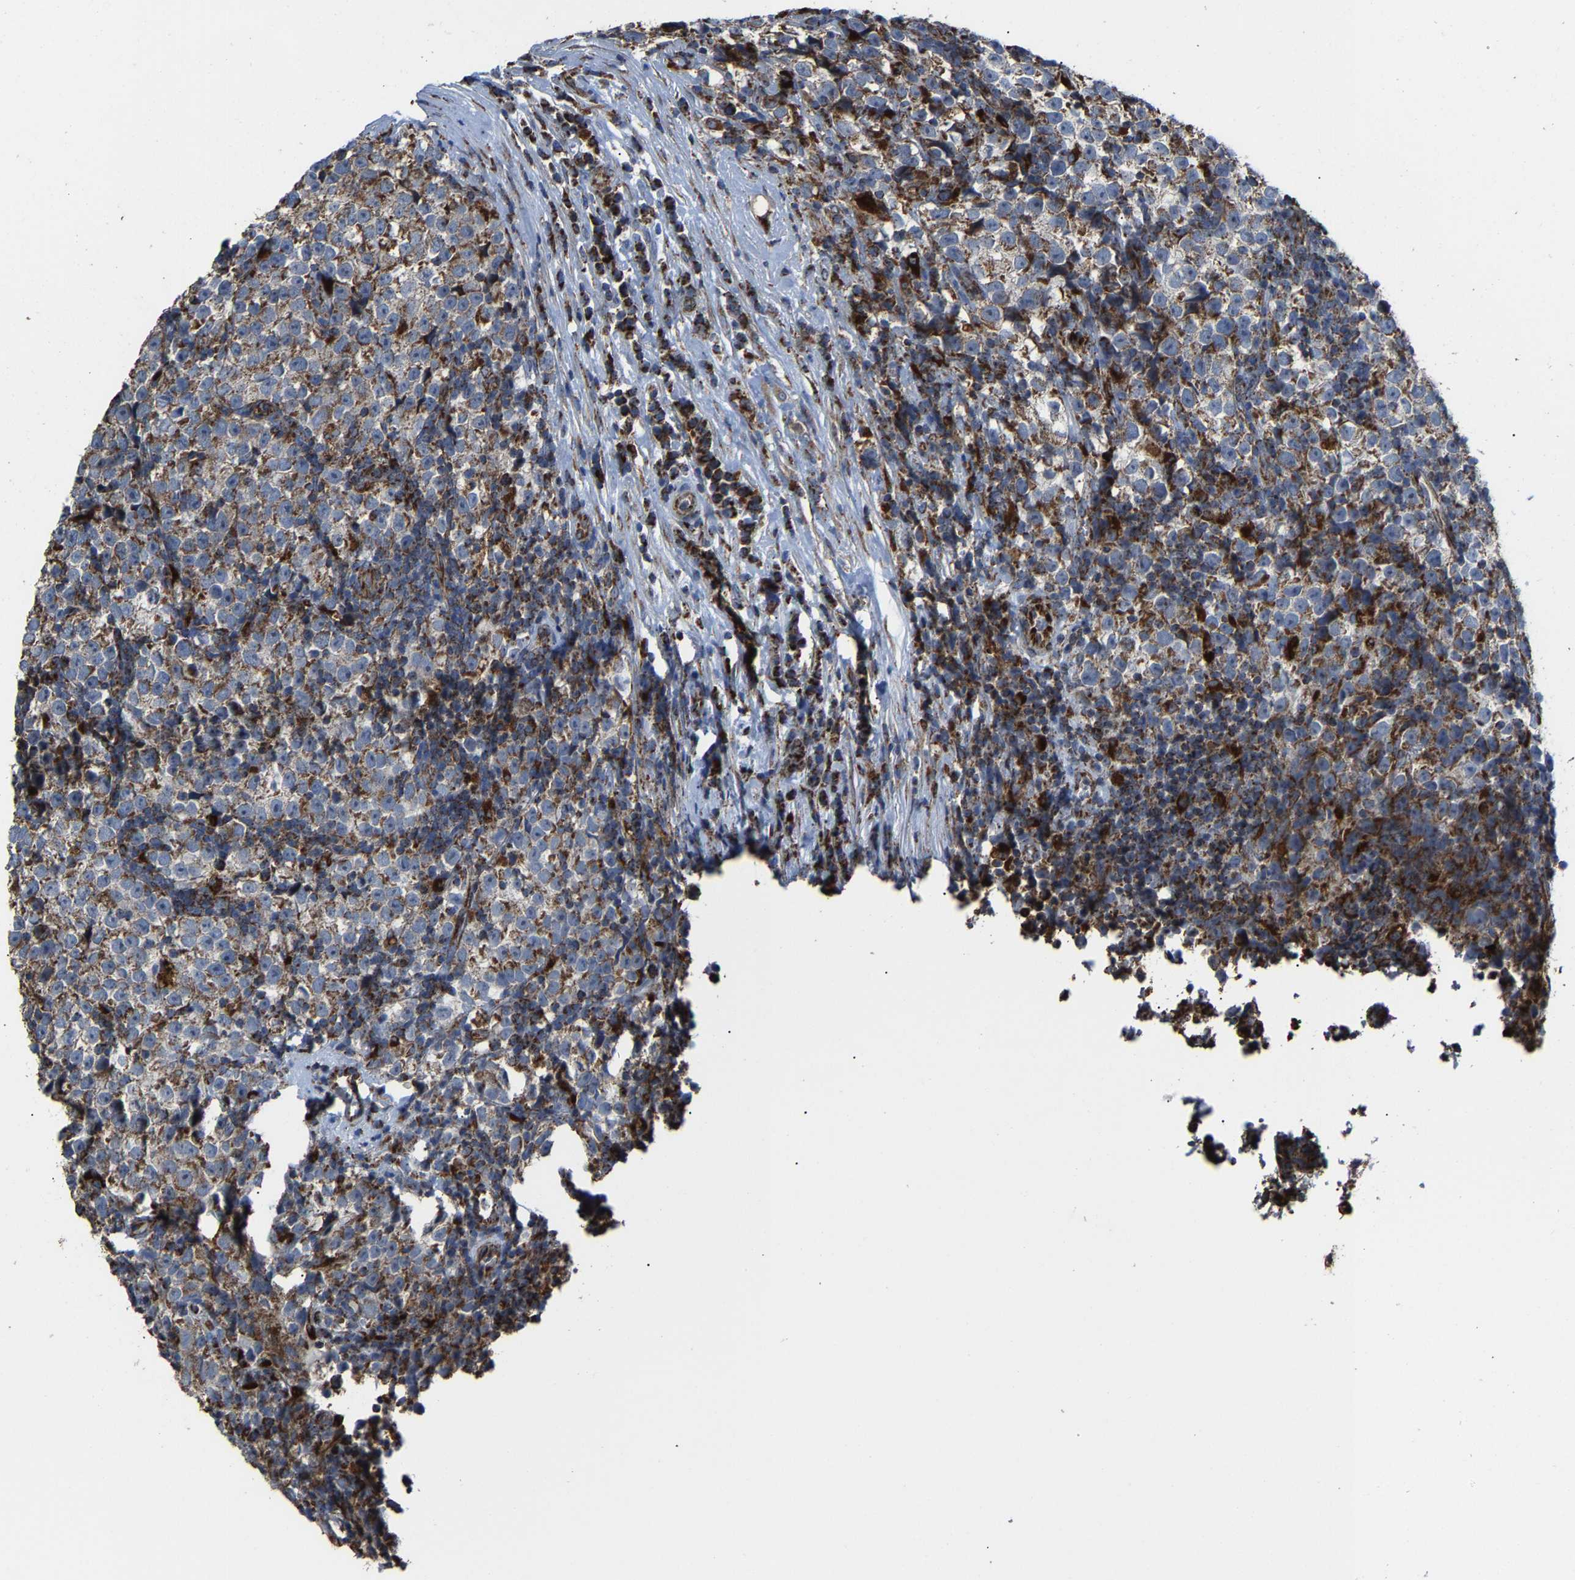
{"staining": {"intensity": "weak", "quantity": "25%-75%", "location": "cytoplasmic/membranous"}, "tissue": "testis cancer", "cell_type": "Tumor cells", "image_type": "cancer", "snomed": [{"axis": "morphology", "description": "Normal tissue, NOS"}, {"axis": "morphology", "description": "Seminoma, NOS"}, {"axis": "topography", "description": "Testis"}], "caption": "A low amount of weak cytoplasmic/membranous staining is appreciated in approximately 25%-75% of tumor cells in testis seminoma tissue.", "gene": "NDUFV3", "patient": {"sex": "male", "age": 43}}